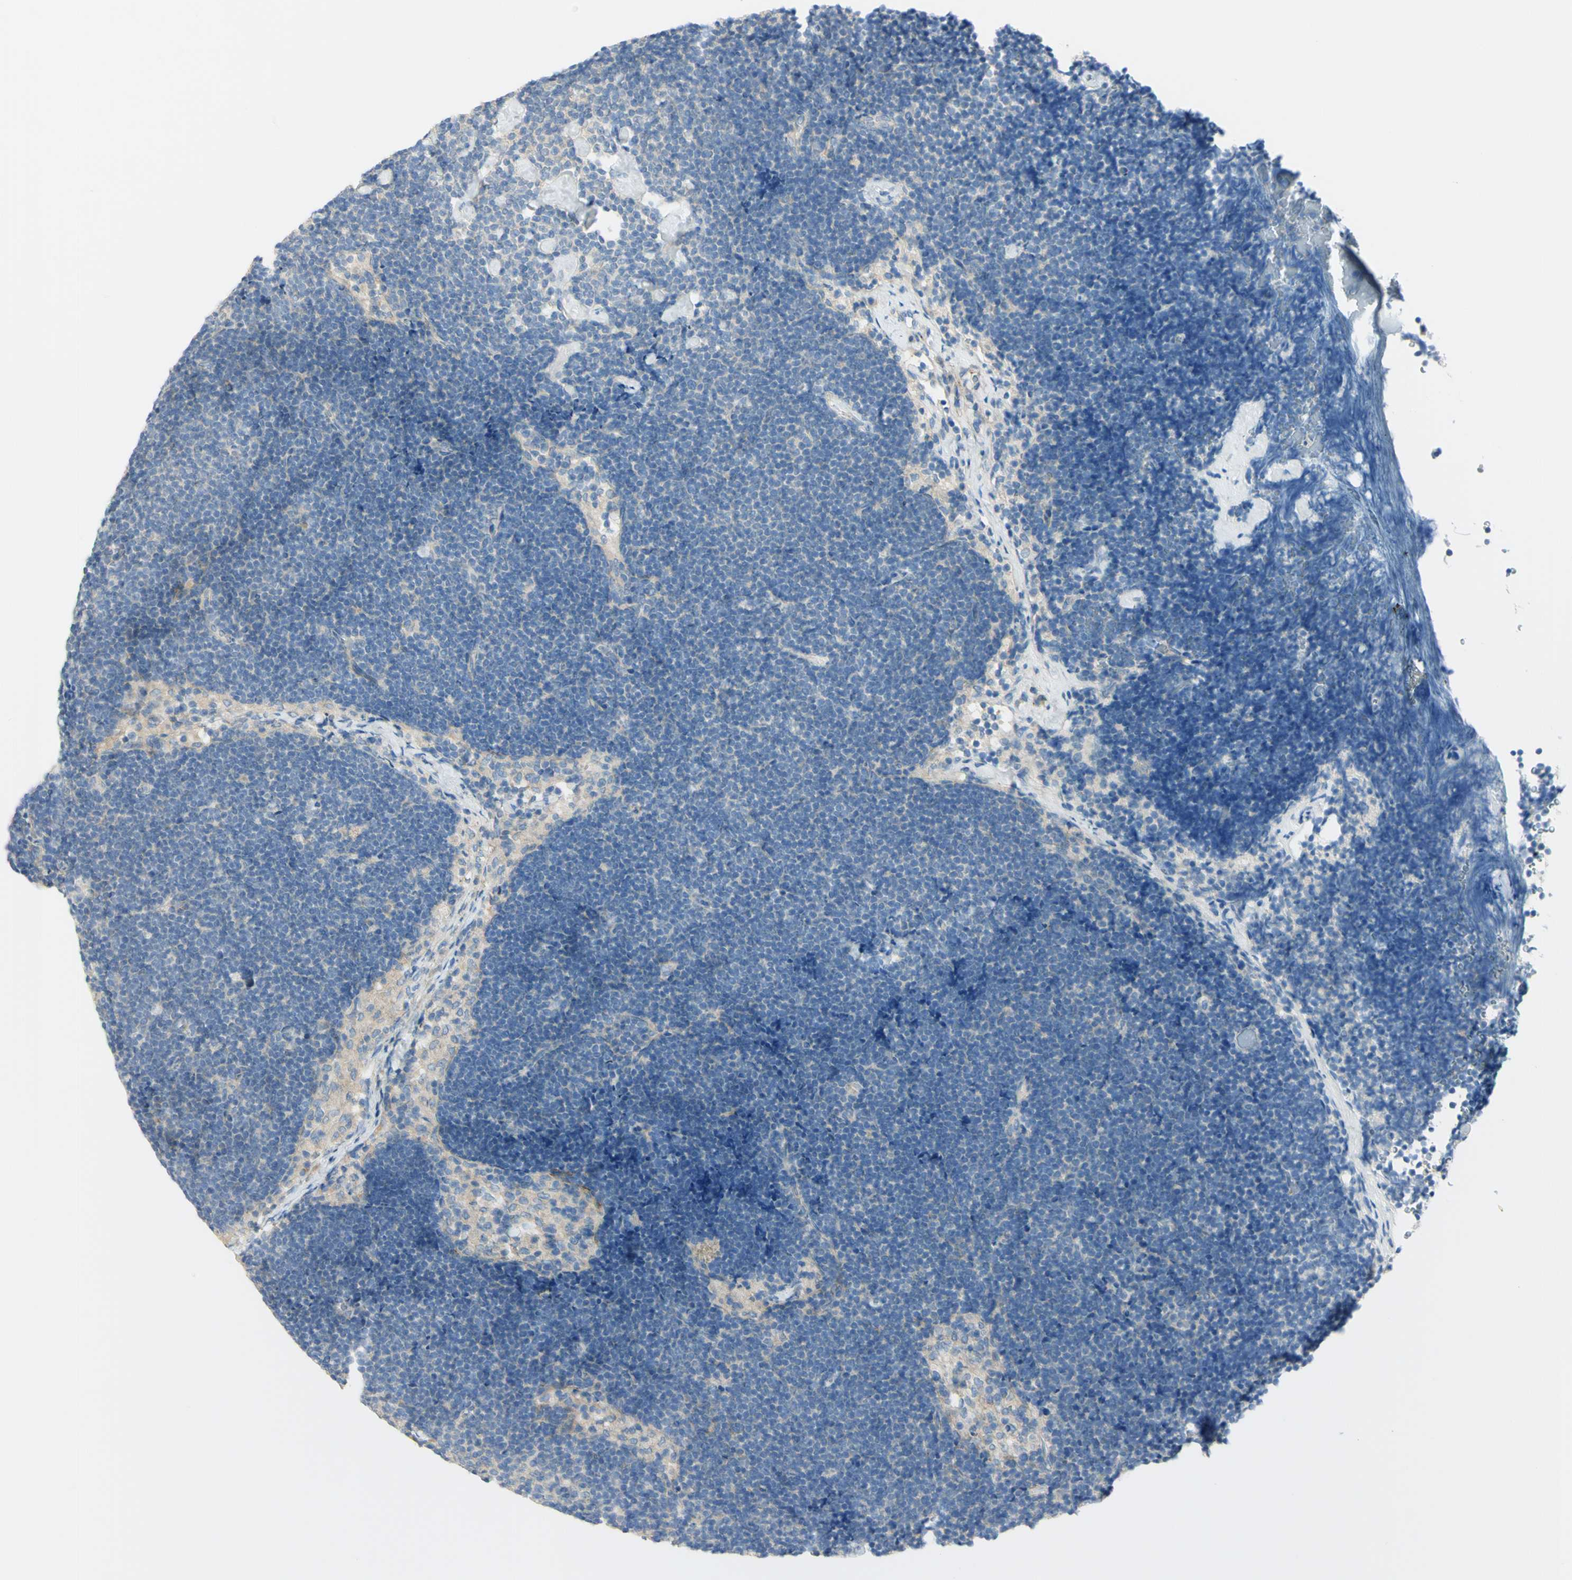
{"staining": {"intensity": "negative", "quantity": "none", "location": "none"}, "tissue": "lymph node", "cell_type": "Germinal center cells", "image_type": "normal", "snomed": [{"axis": "morphology", "description": "Normal tissue, NOS"}, {"axis": "topography", "description": "Lymph node"}], "caption": "Lymph node was stained to show a protein in brown. There is no significant staining in germinal center cells. (Brightfield microscopy of DAB immunohistochemistry at high magnification).", "gene": "GCNT3", "patient": {"sex": "male", "age": 63}}